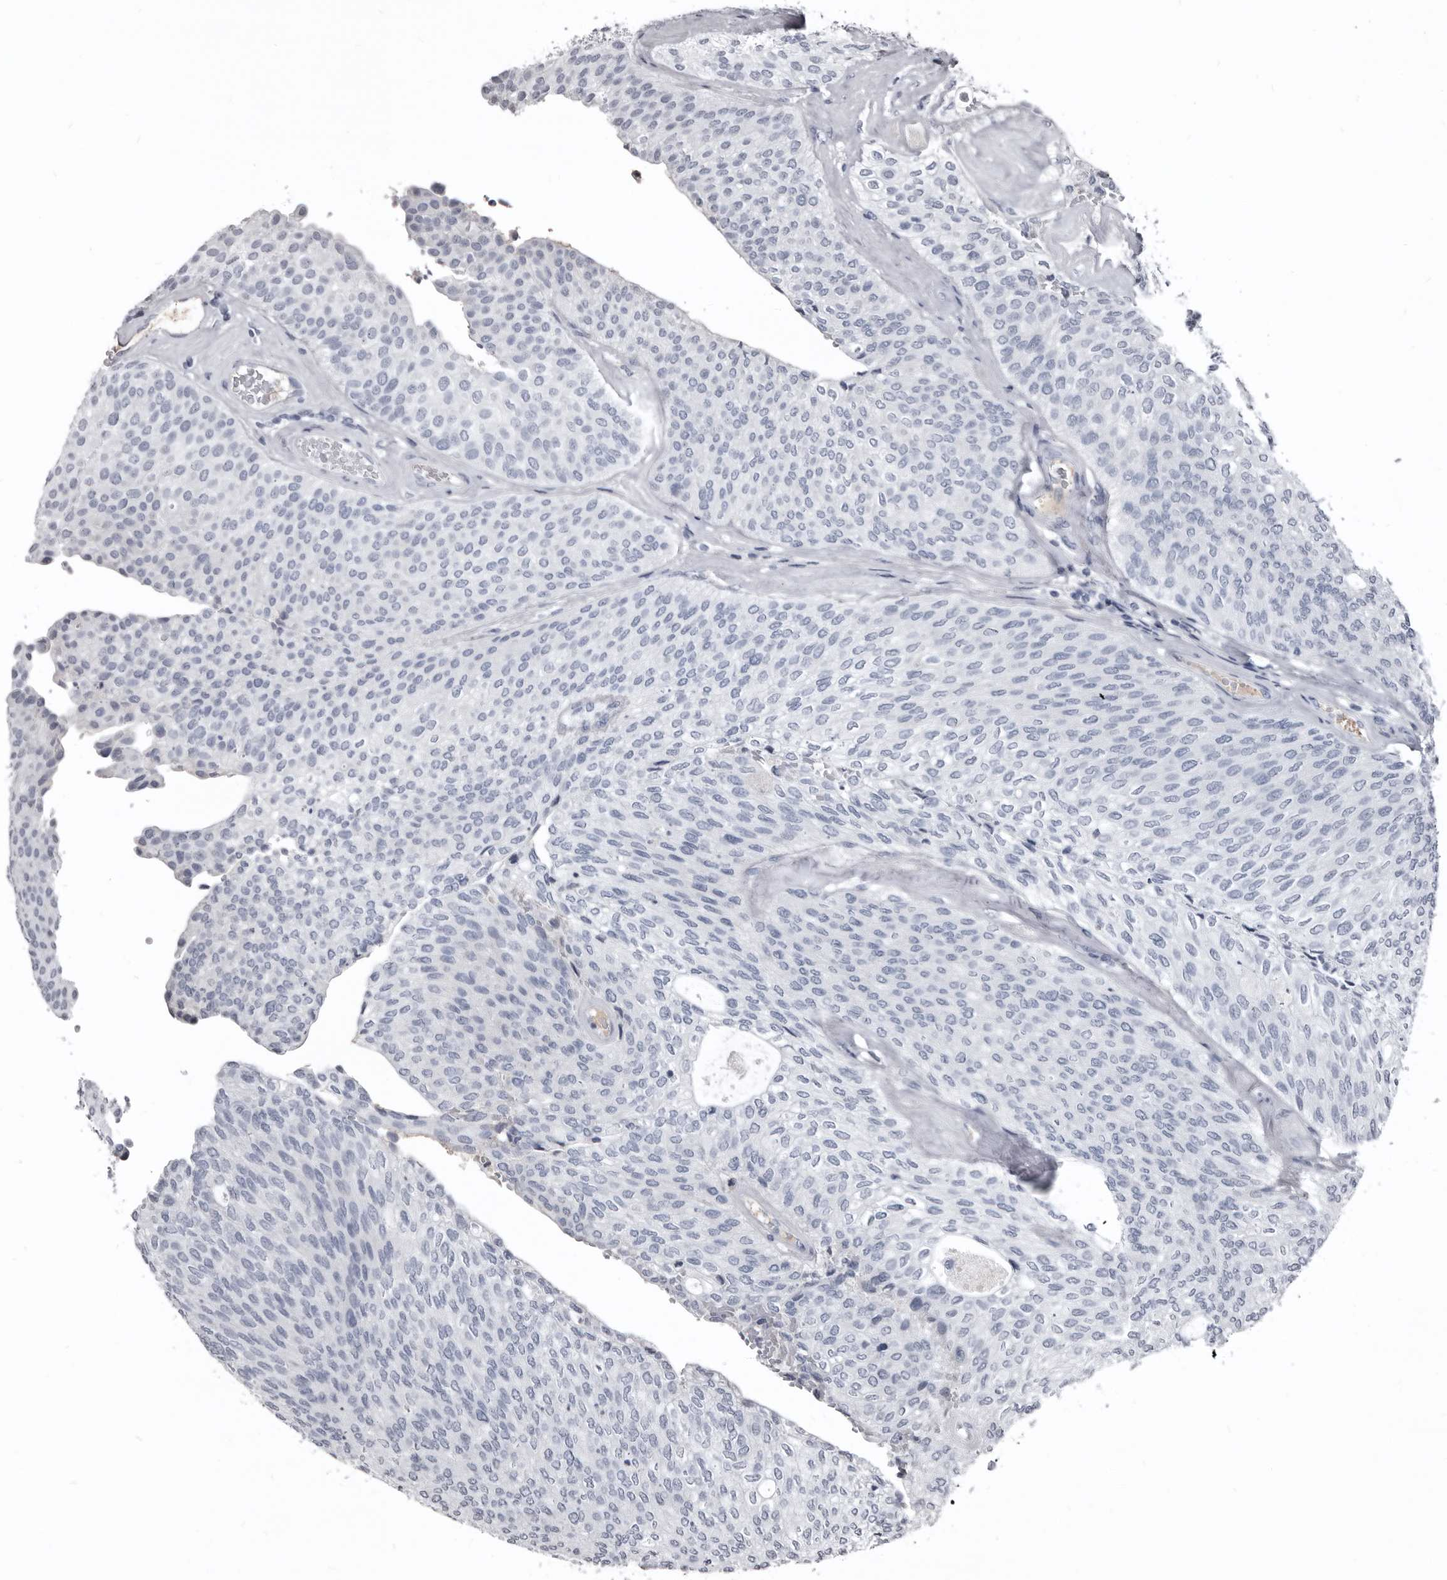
{"staining": {"intensity": "negative", "quantity": "none", "location": "none"}, "tissue": "urothelial cancer", "cell_type": "Tumor cells", "image_type": "cancer", "snomed": [{"axis": "morphology", "description": "Urothelial carcinoma, Low grade"}, {"axis": "topography", "description": "Urinary bladder"}], "caption": "There is no significant staining in tumor cells of low-grade urothelial carcinoma.", "gene": "GREB1", "patient": {"sex": "female", "age": 79}}